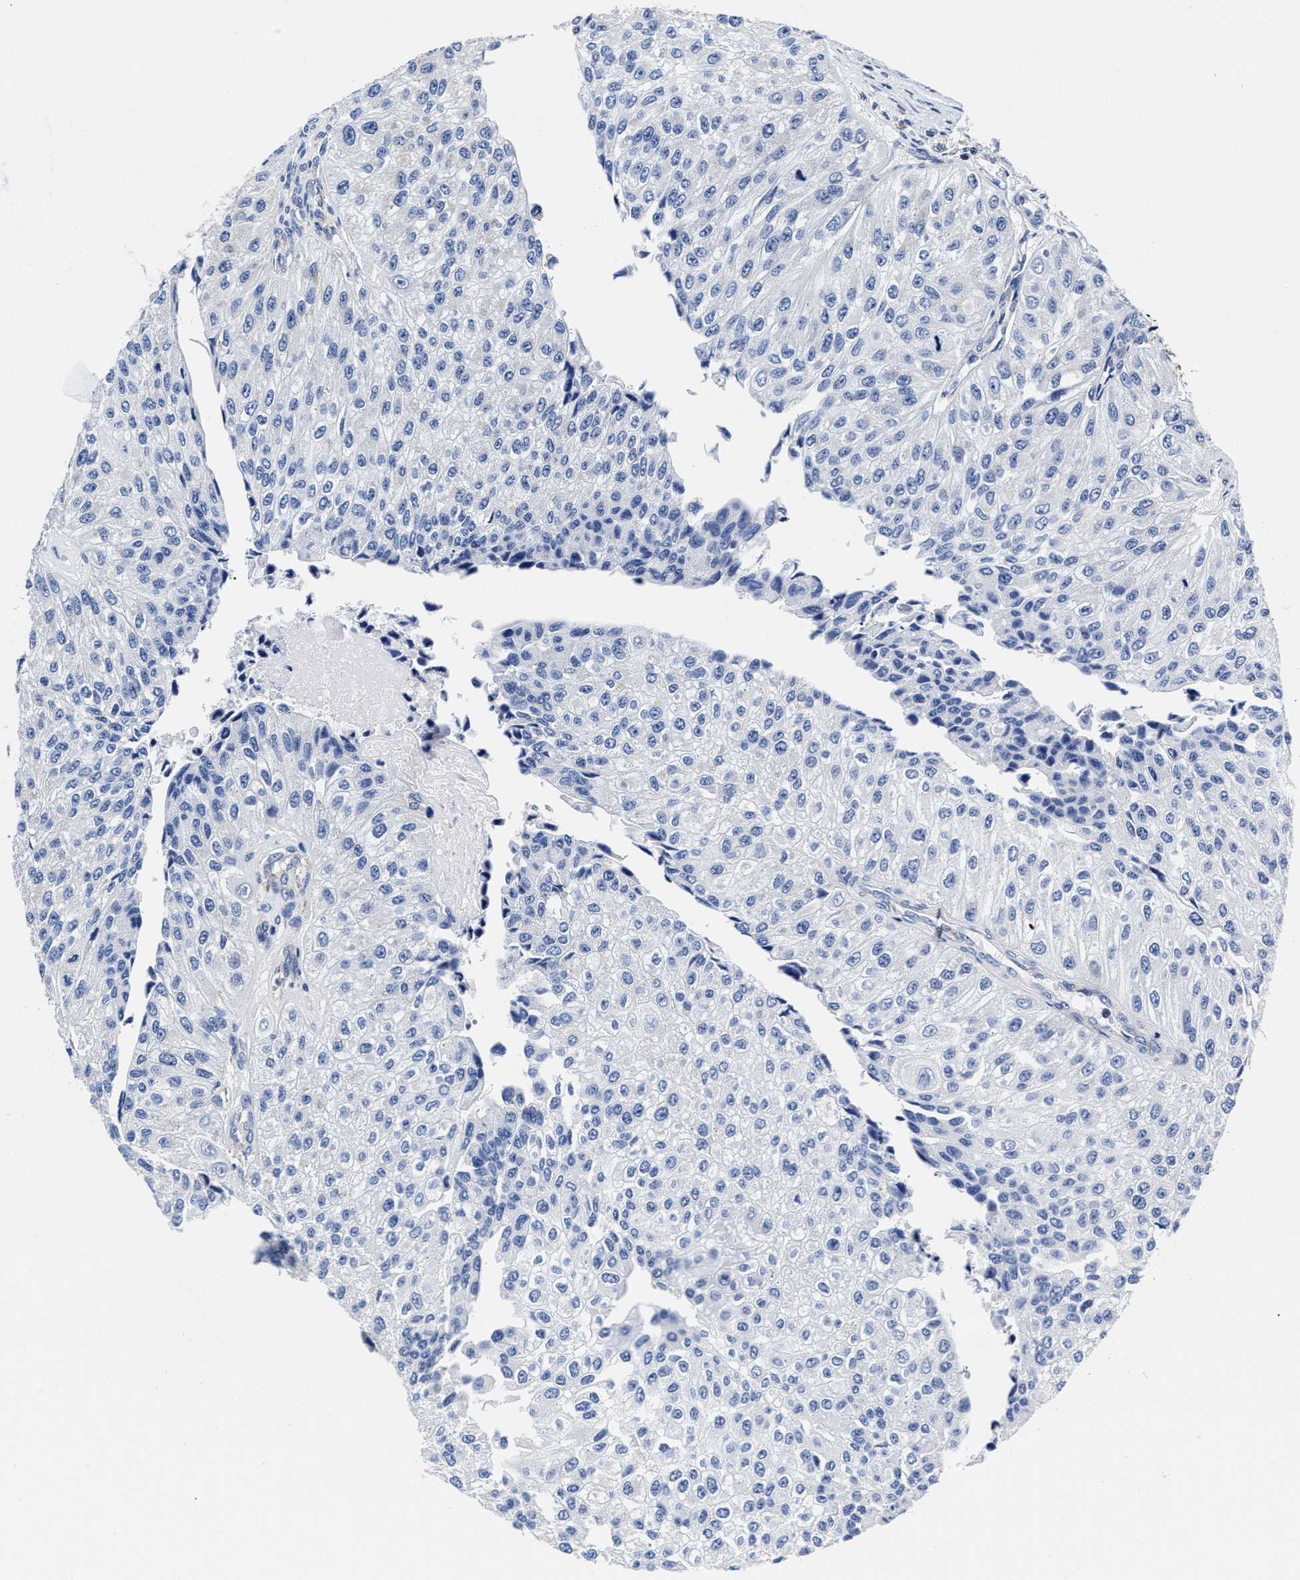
{"staining": {"intensity": "negative", "quantity": "none", "location": "none"}, "tissue": "urothelial cancer", "cell_type": "Tumor cells", "image_type": "cancer", "snomed": [{"axis": "morphology", "description": "Urothelial carcinoma, High grade"}, {"axis": "topography", "description": "Kidney"}, {"axis": "topography", "description": "Urinary bladder"}], "caption": "Immunohistochemistry of human high-grade urothelial carcinoma shows no positivity in tumor cells.", "gene": "HINT2", "patient": {"sex": "male", "age": 77}}